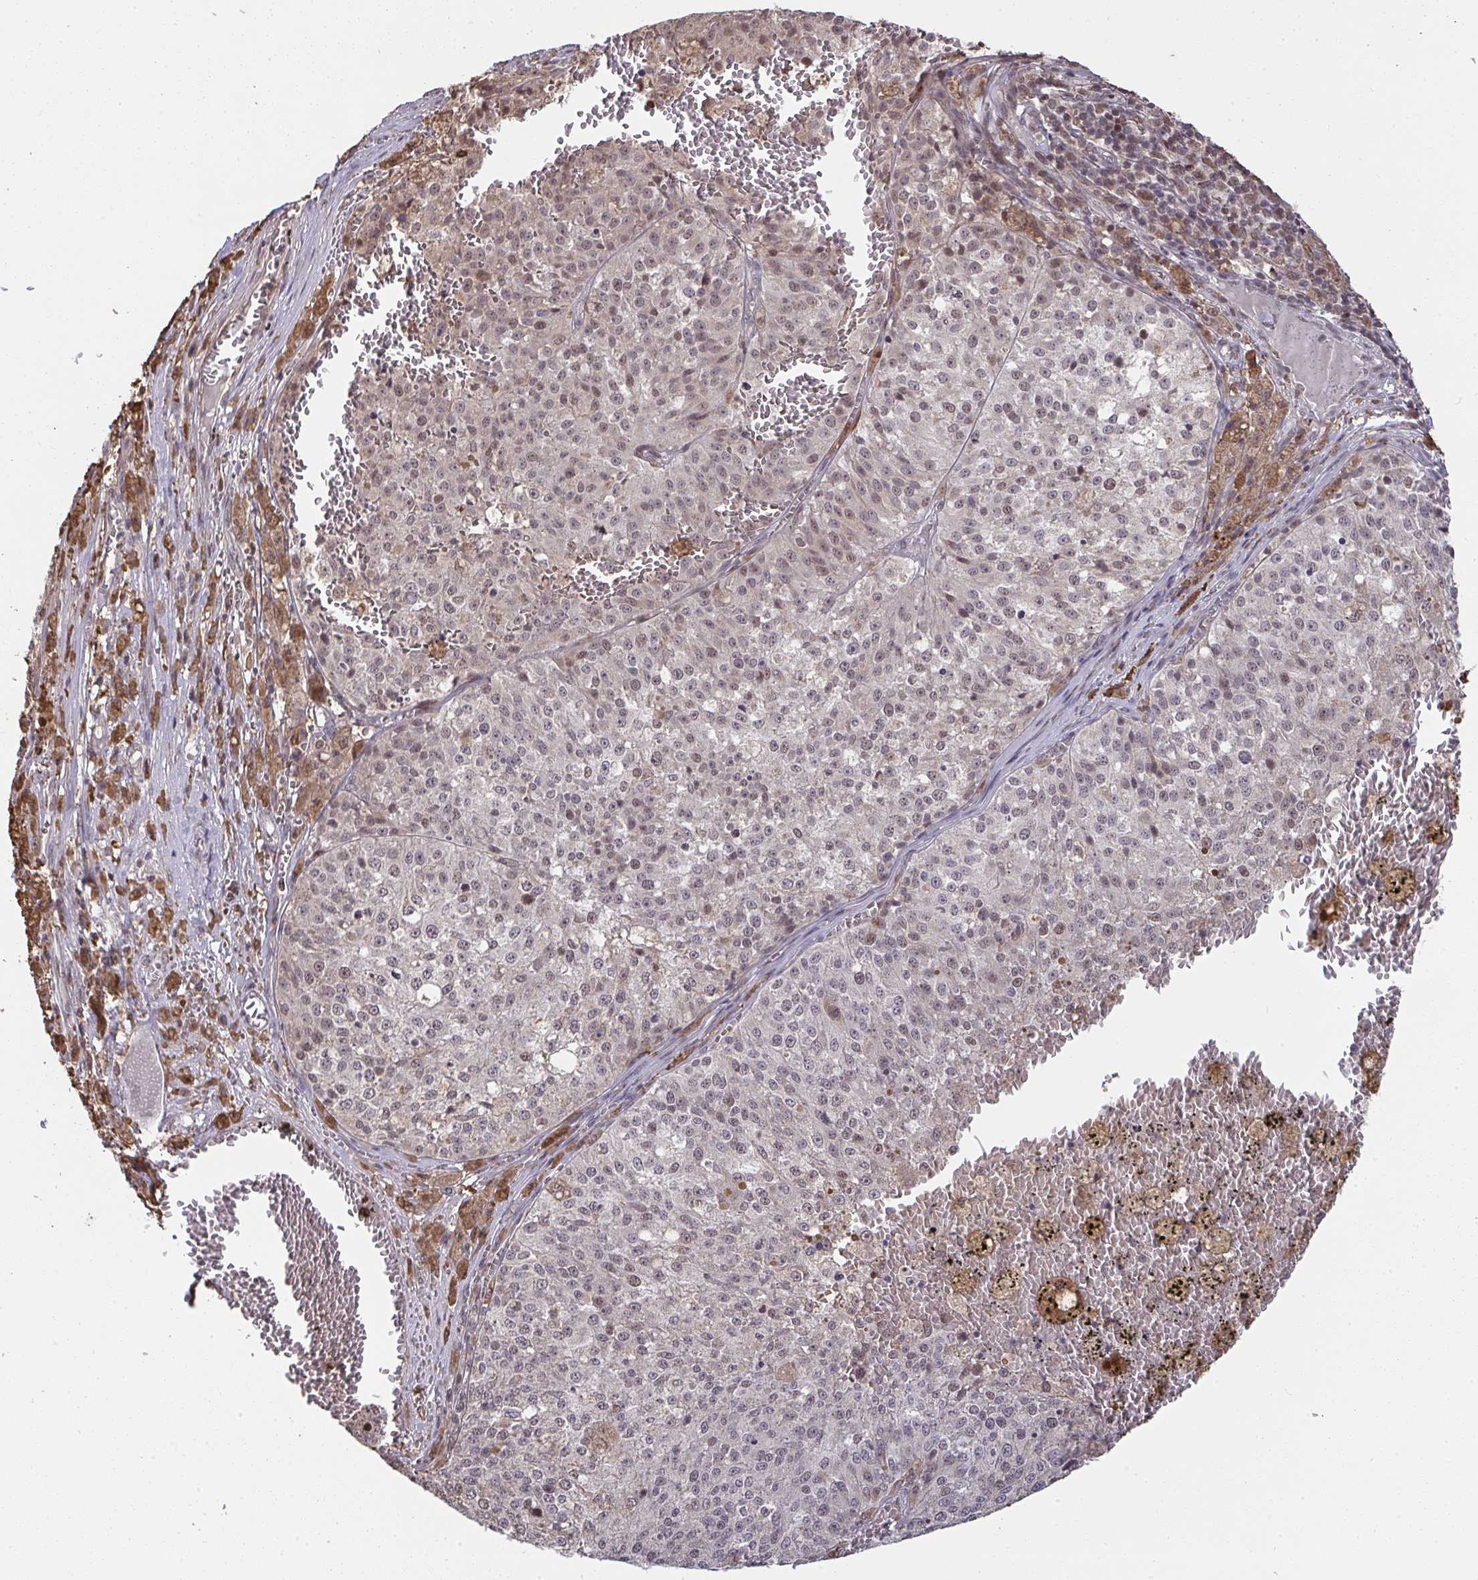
{"staining": {"intensity": "weak", "quantity": "<25%", "location": "nuclear"}, "tissue": "melanoma", "cell_type": "Tumor cells", "image_type": "cancer", "snomed": [{"axis": "morphology", "description": "Malignant melanoma, Metastatic site"}, {"axis": "topography", "description": "Lymph node"}], "caption": "Immunohistochemical staining of melanoma reveals no significant positivity in tumor cells.", "gene": "SAP30", "patient": {"sex": "female", "age": 64}}